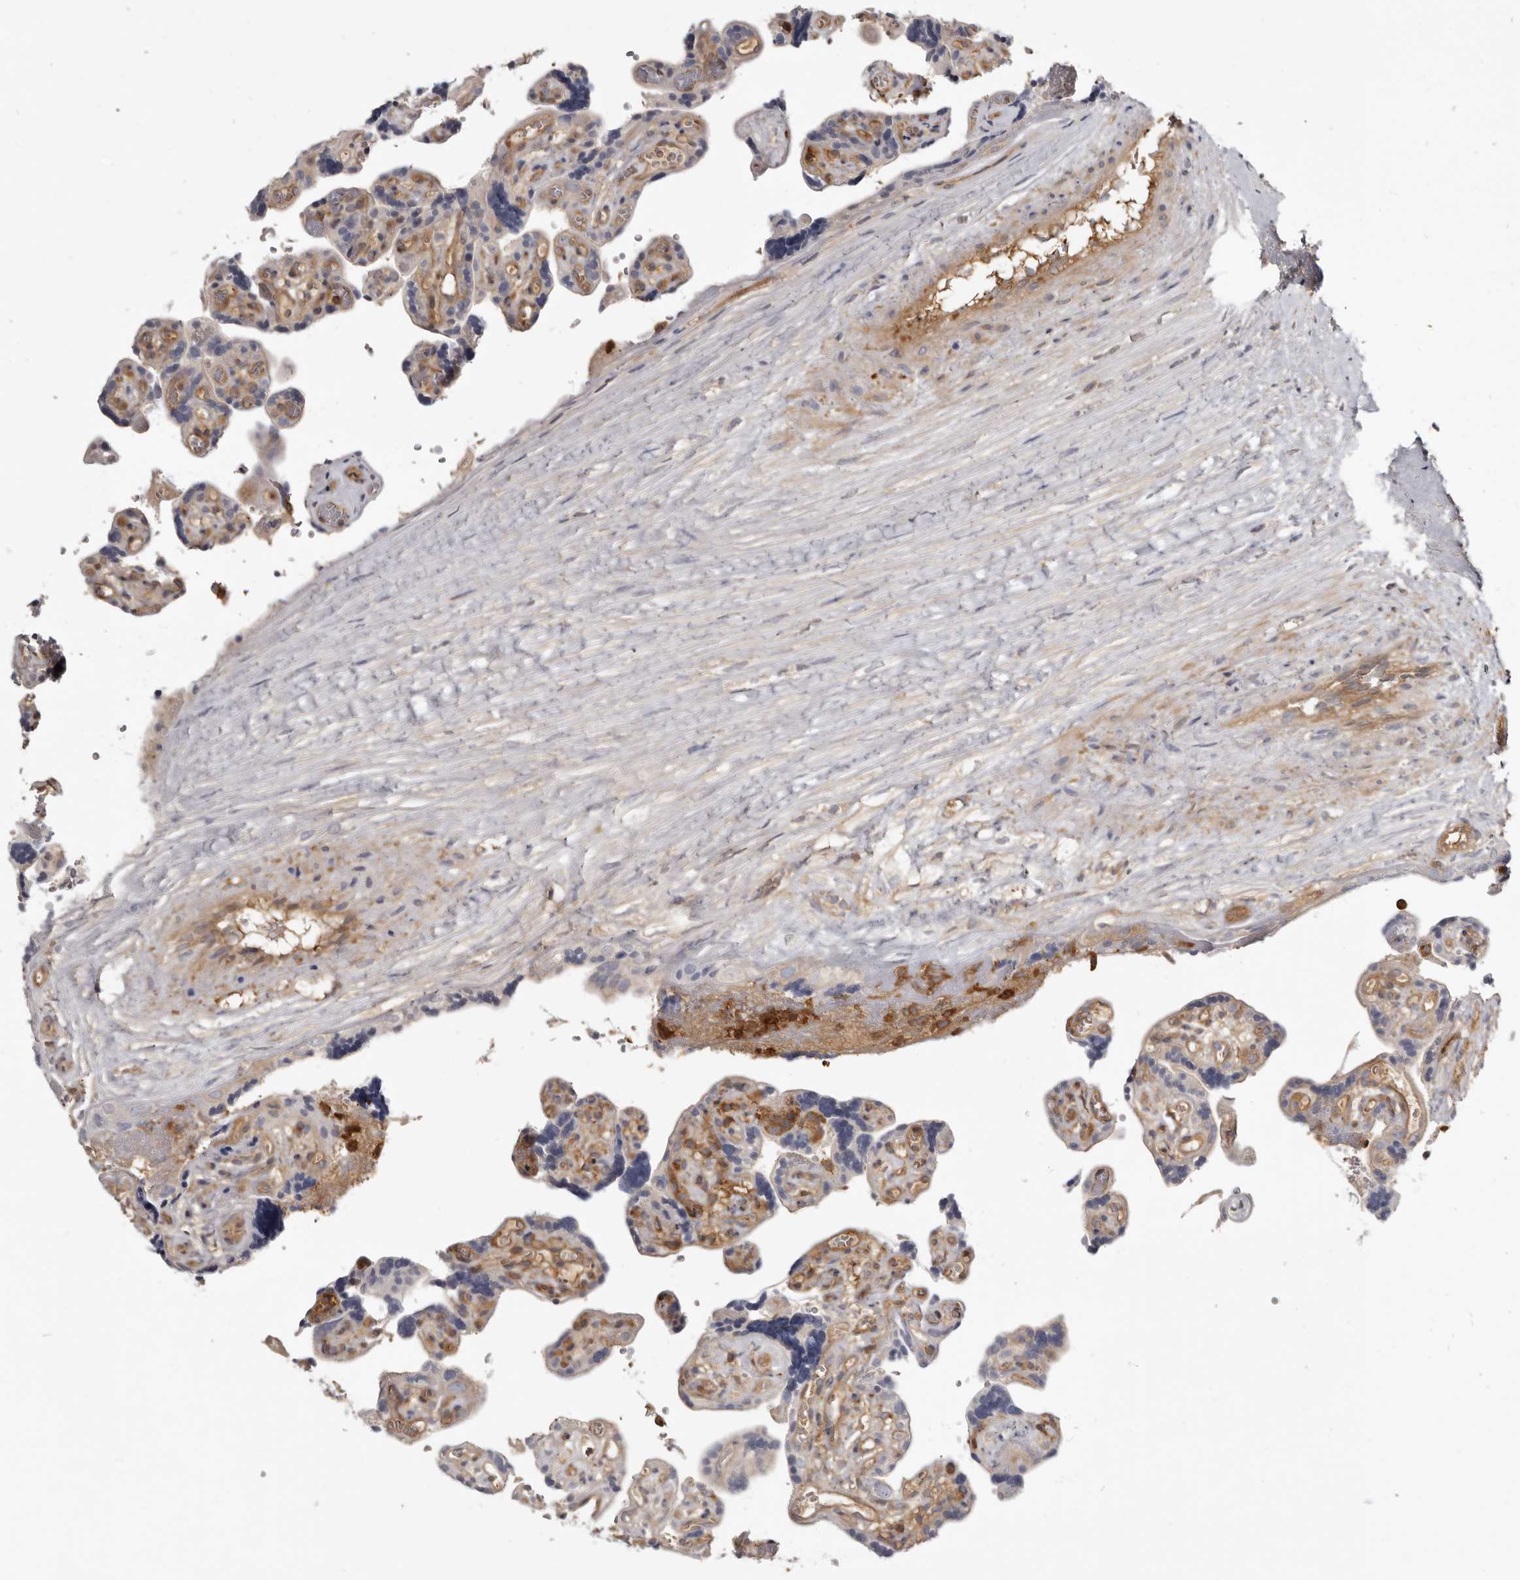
{"staining": {"intensity": "strong", "quantity": ">75%", "location": "cytoplasmic/membranous"}, "tissue": "placenta", "cell_type": "Decidual cells", "image_type": "normal", "snomed": [{"axis": "morphology", "description": "Normal tissue, NOS"}, {"axis": "topography", "description": "Placenta"}], "caption": "Immunohistochemical staining of normal human placenta reveals strong cytoplasmic/membranous protein expression in about >75% of decidual cells.", "gene": "CBL", "patient": {"sex": "female", "age": 30}}